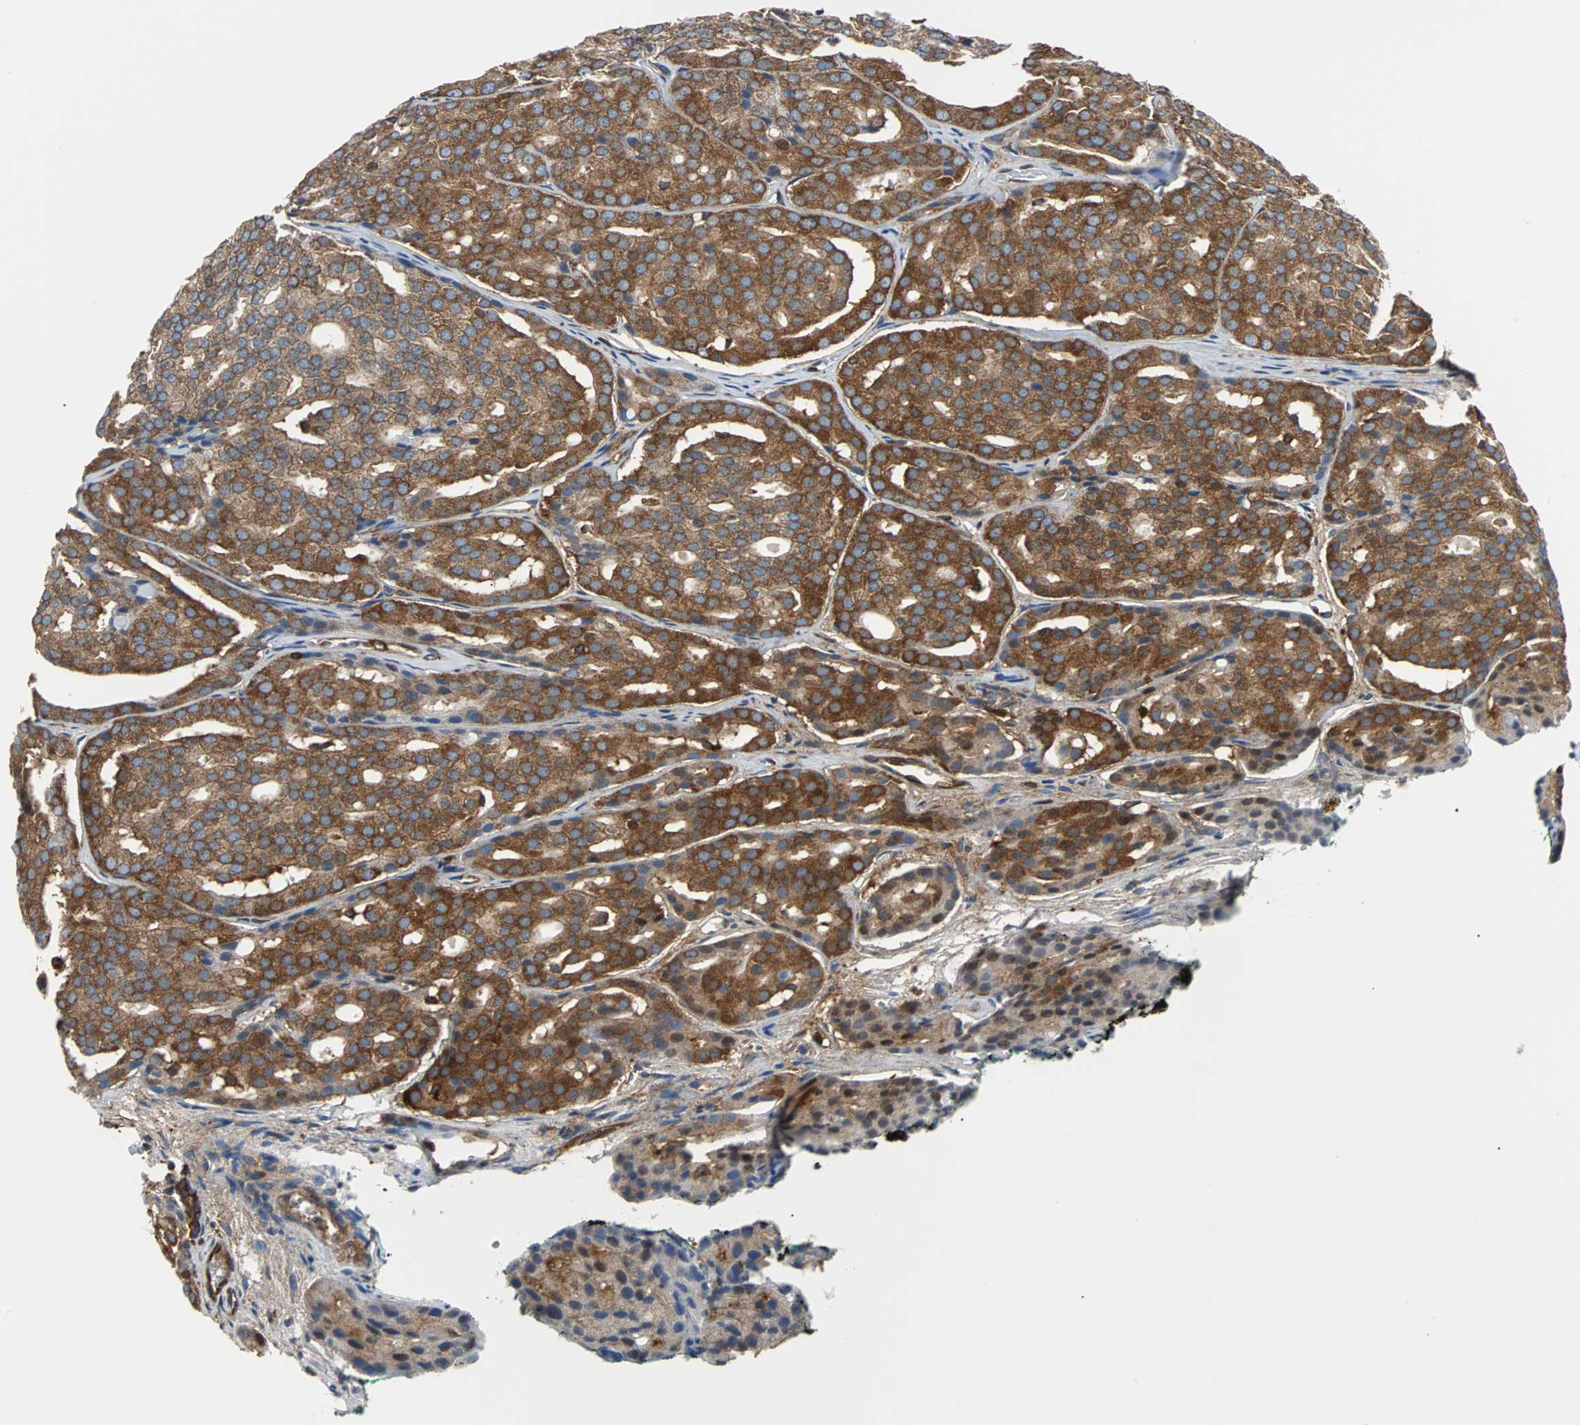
{"staining": {"intensity": "moderate", "quantity": ">75%", "location": "cytoplasmic/membranous"}, "tissue": "prostate cancer", "cell_type": "Tumor cells", "image_type": "cancer", "snomed": [{"axis": "morphology", "description": "Adenocarcinoma, High grade"}, {"axis": "topography", "description": "Prostate"}], "caption": "A high-resolution histopathology image shows immunohistochemistry (IHC) staining of adenocarcinoma (high-grade) (prostate), which shows moderate cytoplasmic/membranous staining in about >75% of tumor cells.", "gene": "RELA", "patient": {"sex": "male", "age": 64}}